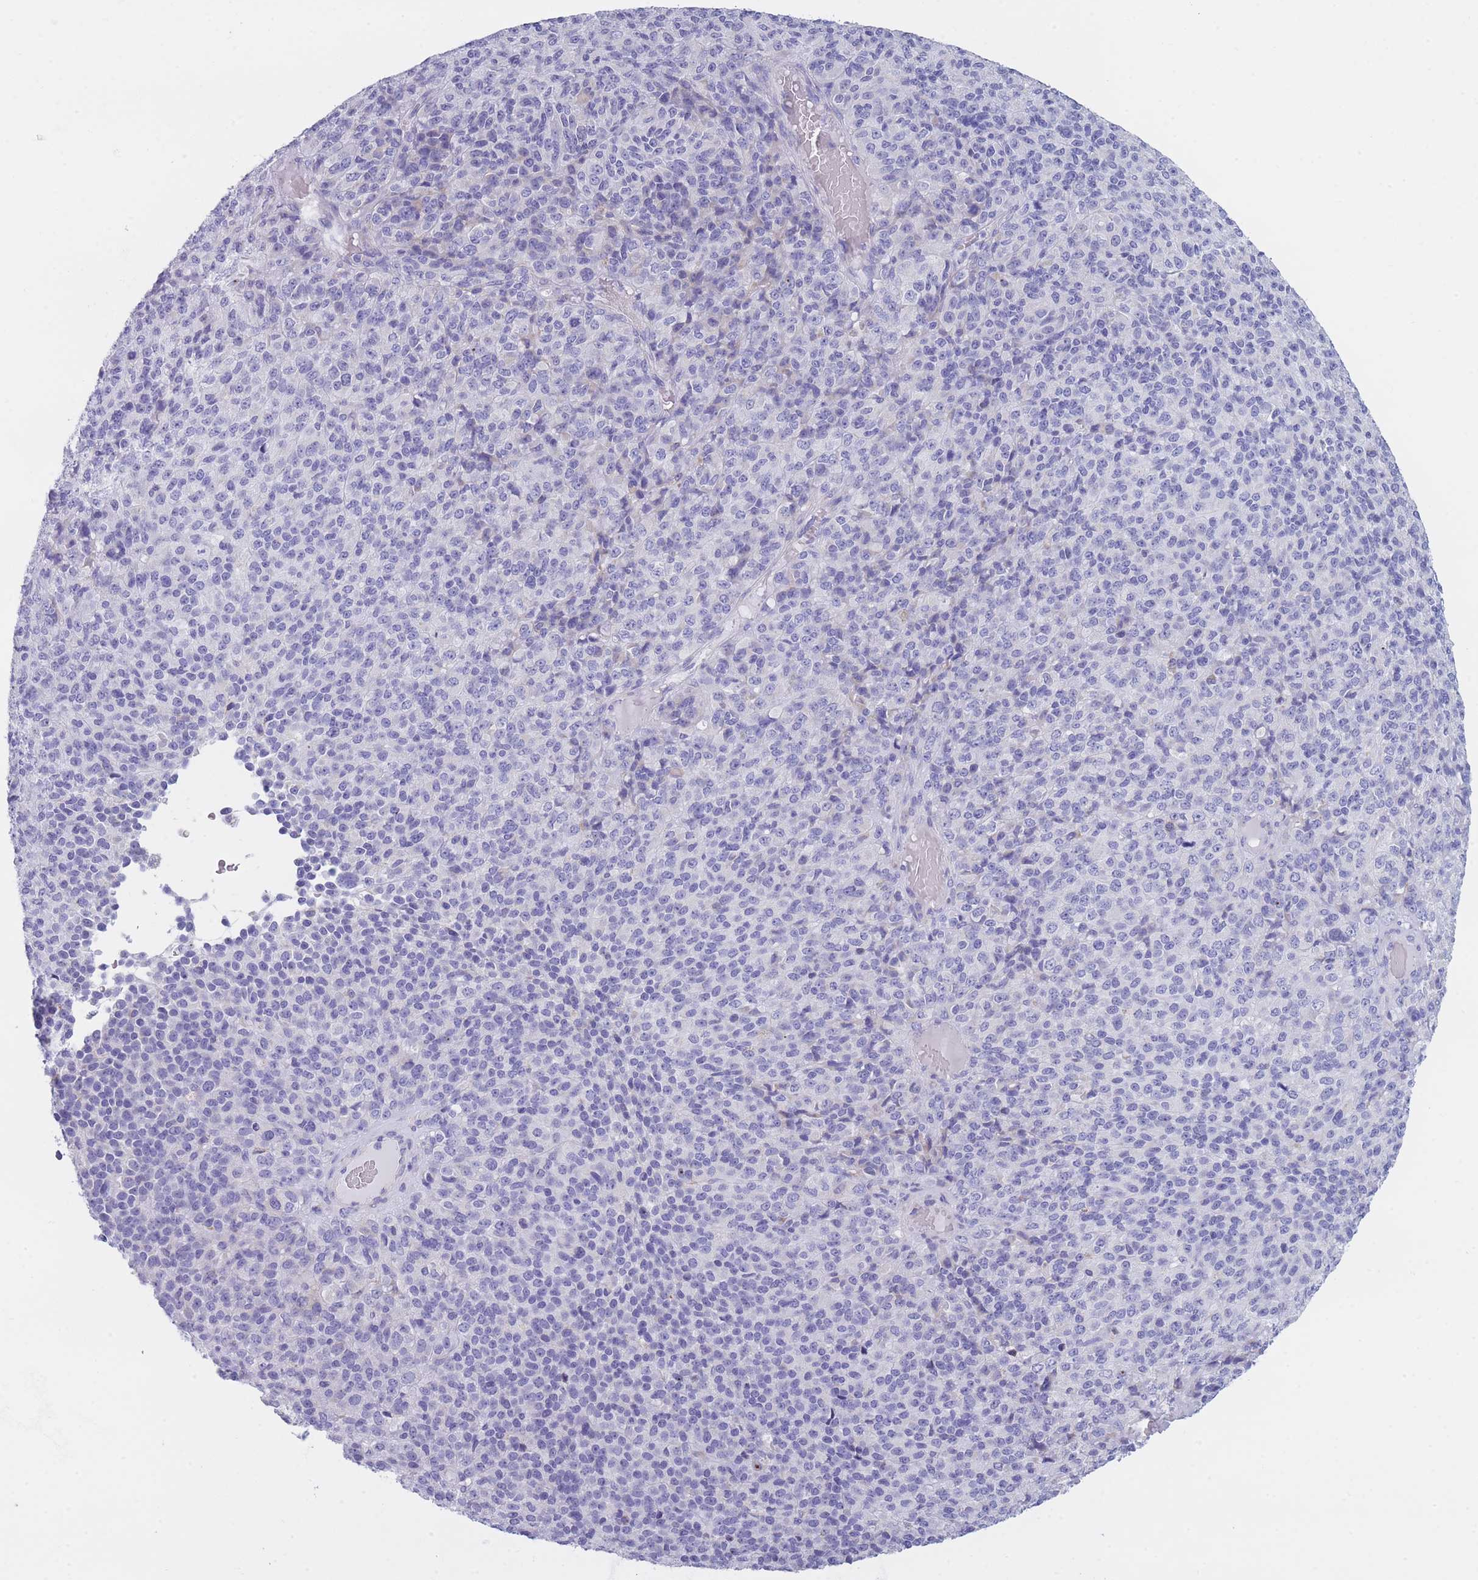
{"staining": {"intensity": "negative", "quantity": "none", "location": "none"}, "tissue": "melanoma", "cell_type": "Tumor cells", "image_type": "cancer", "snomed": [{"axis": "morphology", "description": "Malignant melanoma, Metastatic site"}, {"axis": "topography", "description": "Brain"}], "caption": "Immunohistochemical staining of melanoma displays no significant expression in tumor cells.", "gene": "XKR8", "patient": {"sex": "female", "age": 56}}